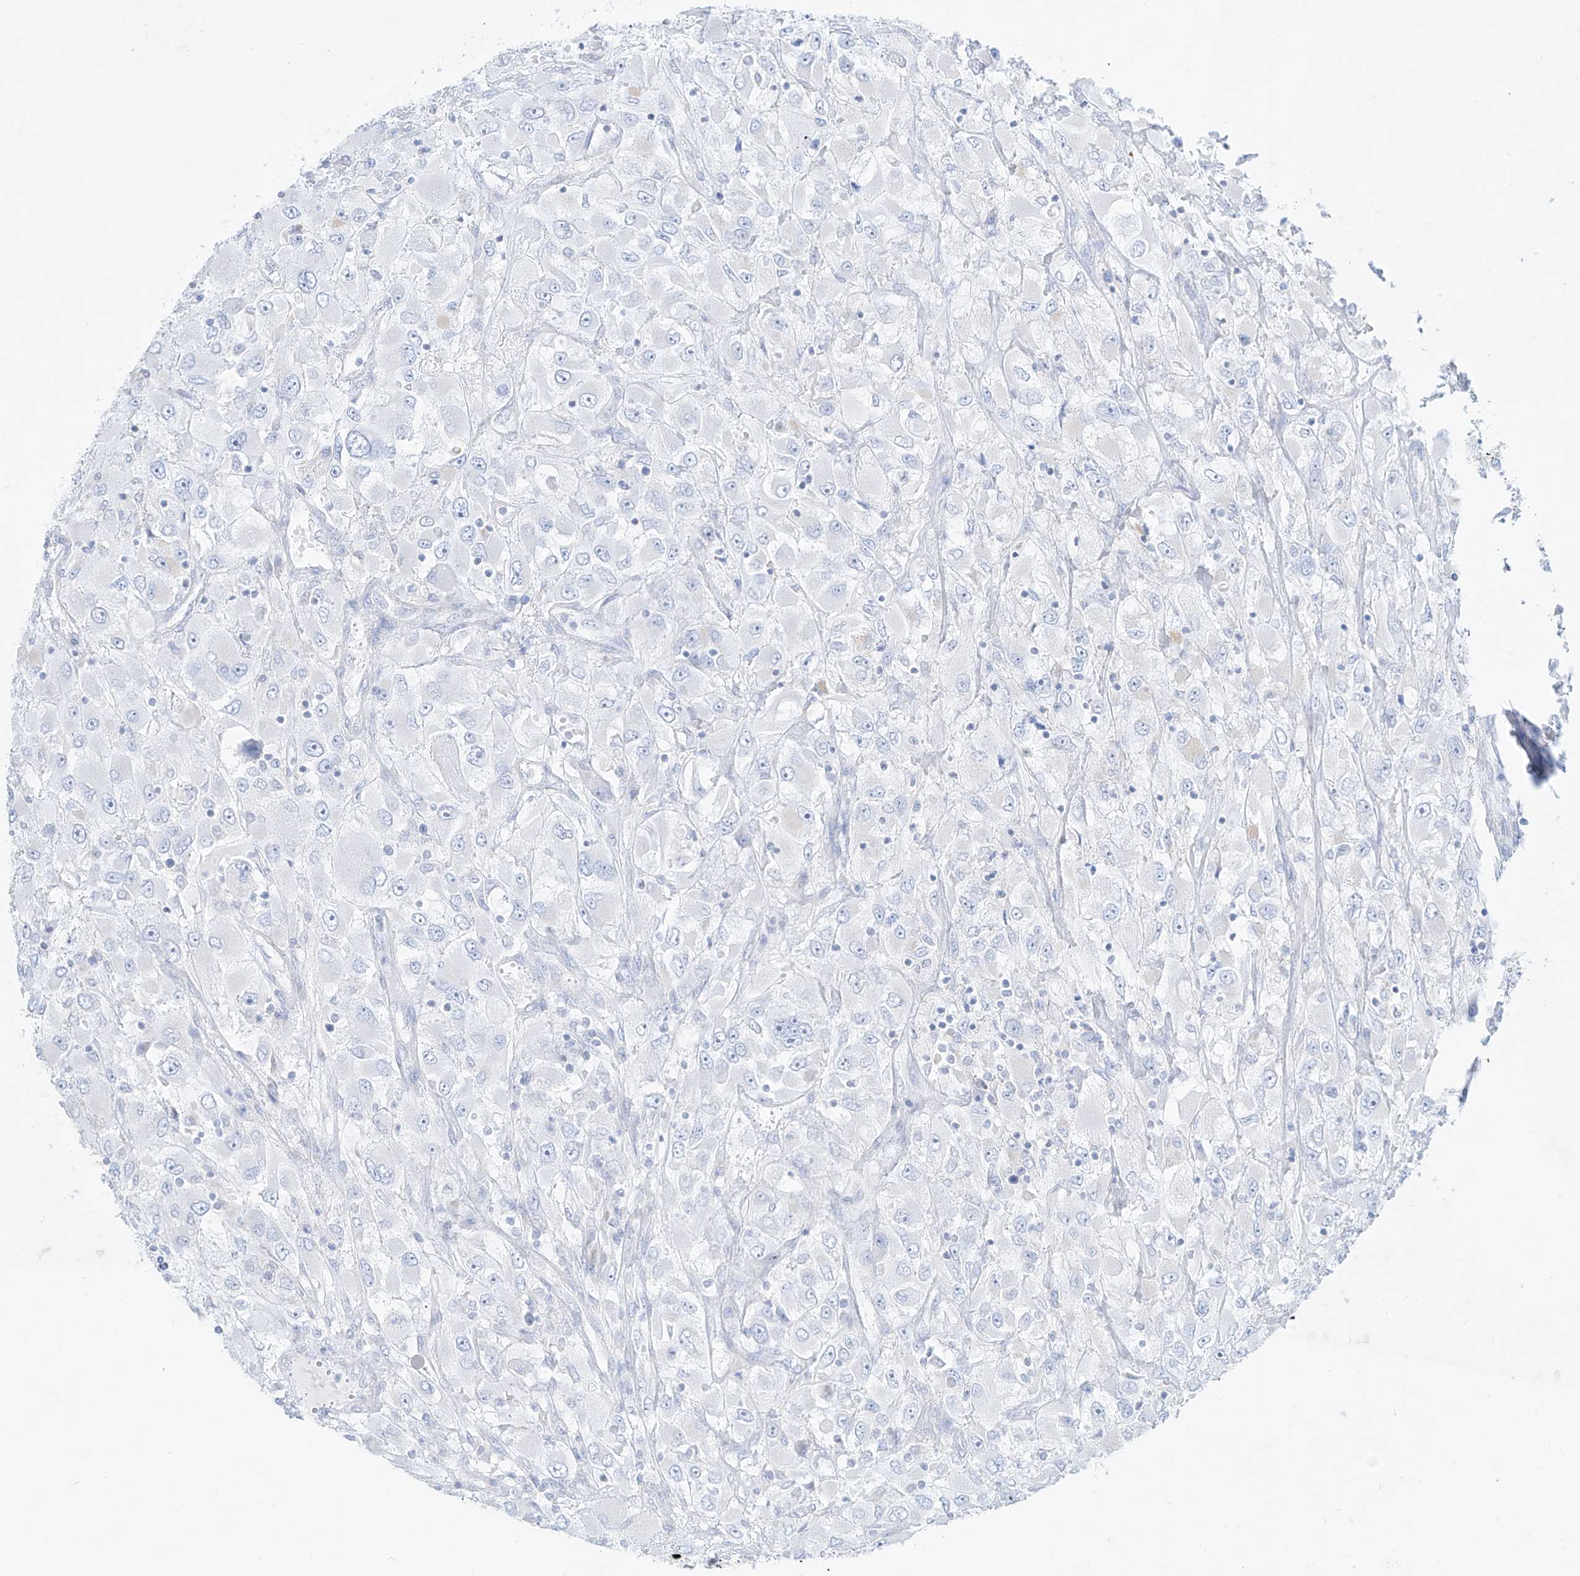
{"staining": {"intensity": "negative", "quantity": "none", "location": "none"}, "tissue": "renal cancer", "cell_type": "Tumor cells", "image_type": "cancer", "snomed": [{"axis": "morphology", "description": "Adenocarcinoma, NOS"}, {"axis": "topography", "description": "Kidney"}], "caption": "An image of renal cancer stained for a protein shows no brown staining in tumor cells.", "gene": "SLC26A3", "patient": {"sex": "female", "age": 52}}